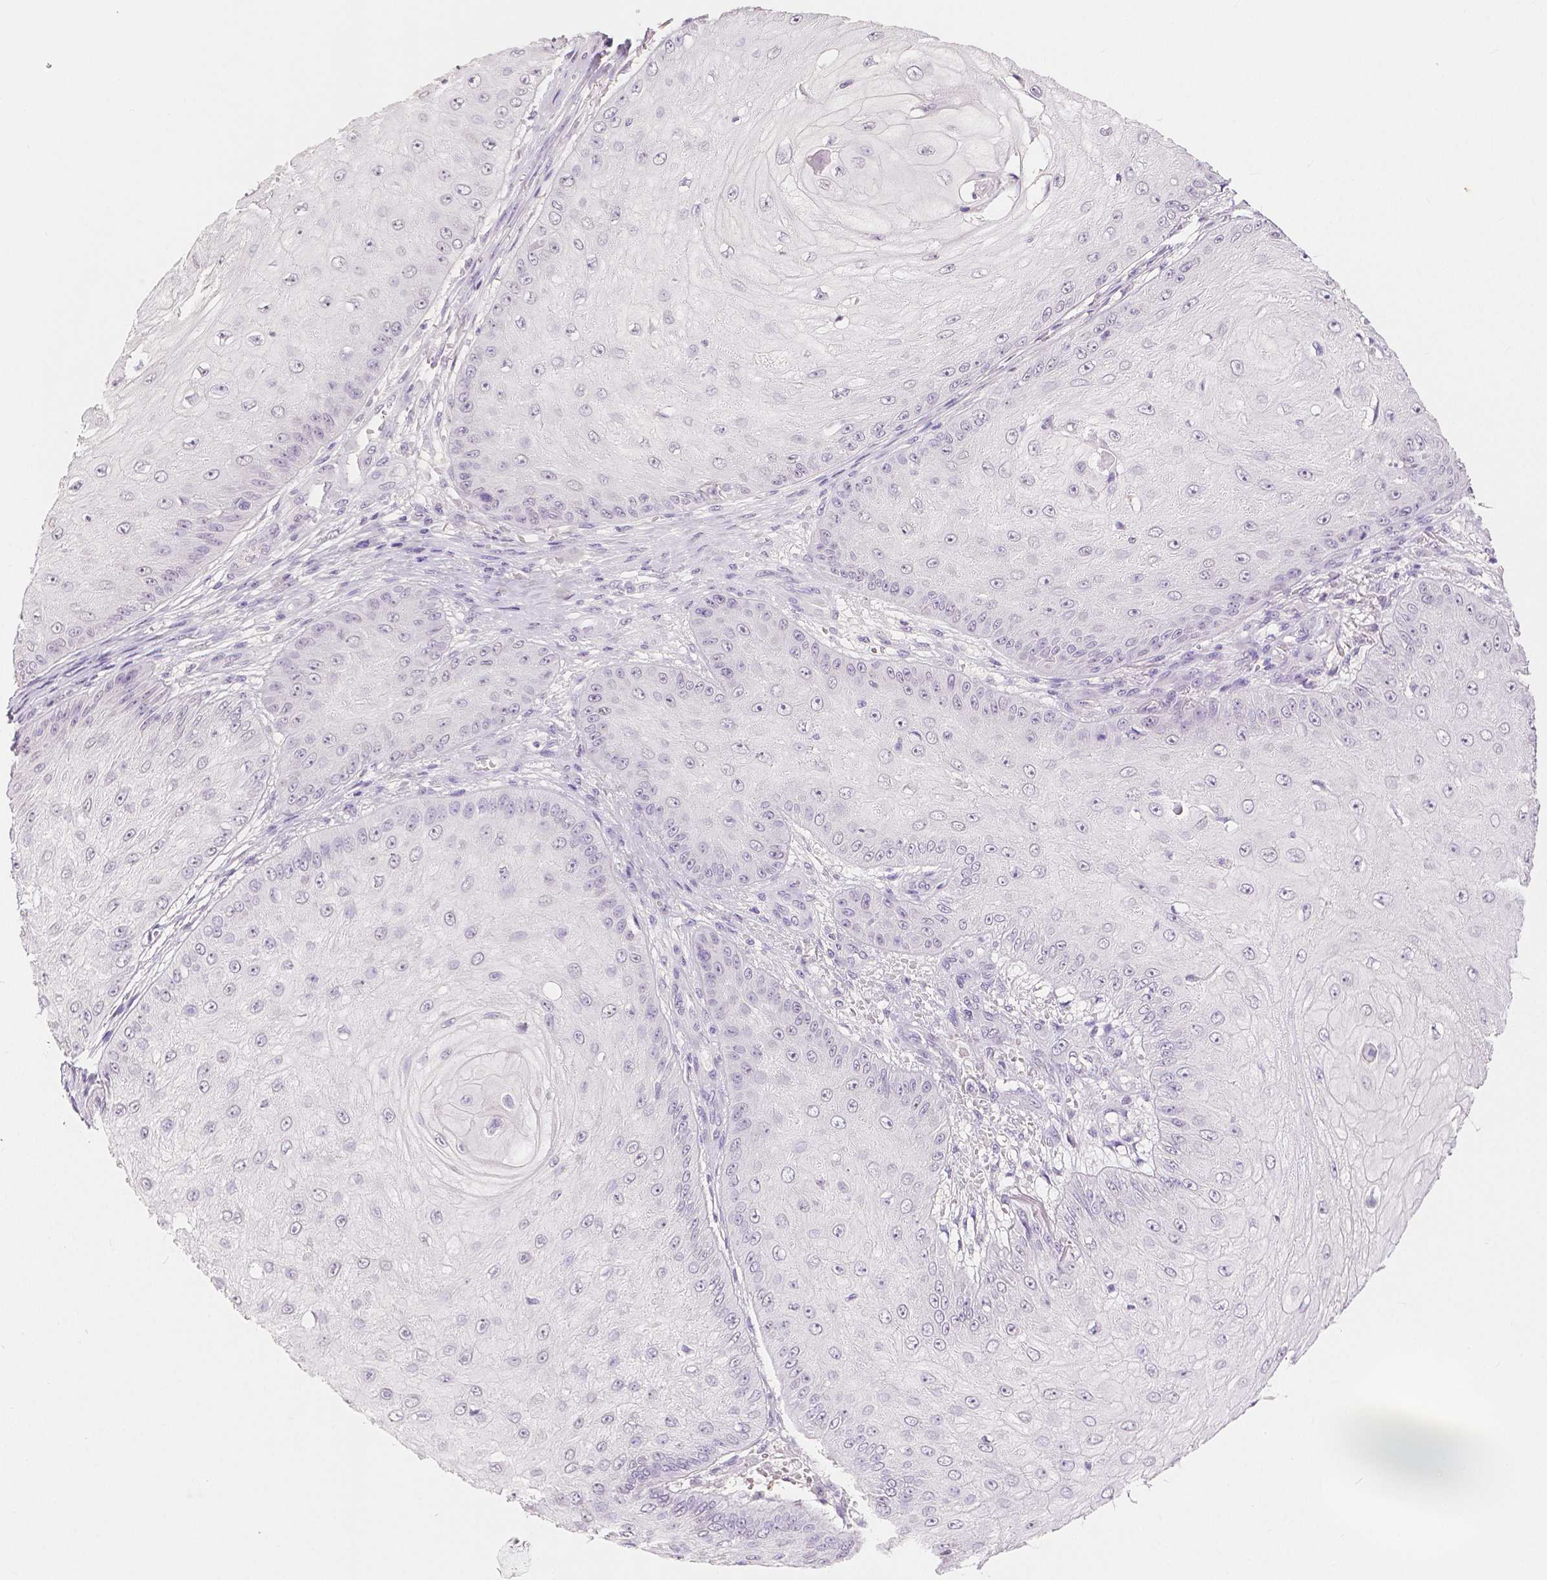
{"staining": {"intensity": "negative", "quantity": "none", "location": "none"}, "tissue": "skin cancer", "cell_type": "Tumor cells", "image_type": "cancer", "snomed": [{"axis": "morphology", "description": "Squamous cell carcinoma, NOS"}, {"axis": "topography", "description": "Skin"}], "caption": "This image is of squamous cell carcinoma (skin) stained with immunohistochemistry to label a protein in brown with the nuclei are counter-stained blue. There is no staining in tumor cells.", "gene": "OCLN", "patient": {"sex": "male", "age": 70}}